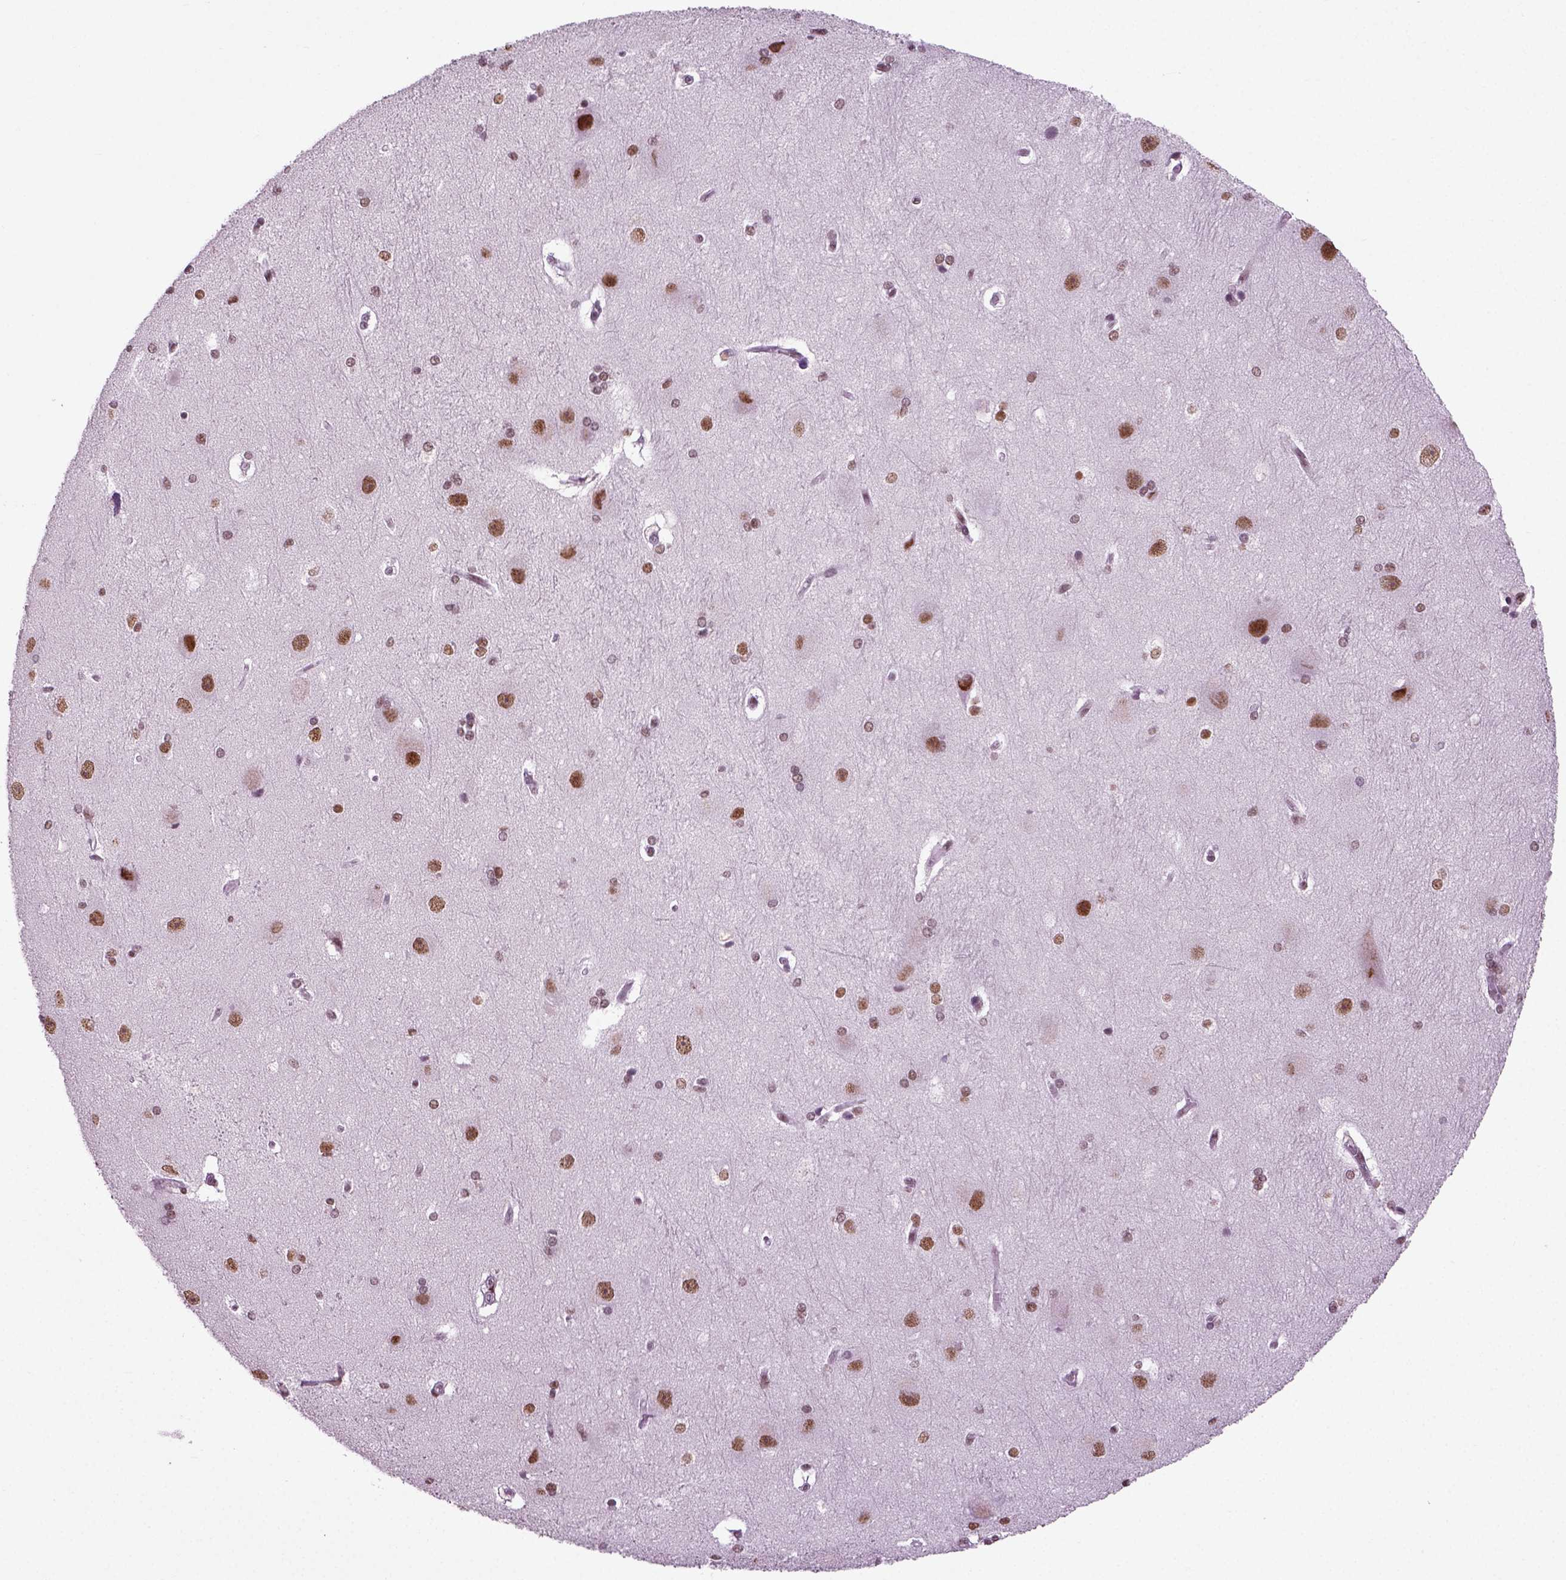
{"staining": {"intensity": "moderate", "quantity": "<25%", "location": "nuclear"}, "tissue": "hippocampus", "cell_type": "Glial cells", "image_type": "normal", "snomed": [{"axis": "morphology", "description": "Normal tissue, NOS"}, {"axis": "topography", "description": "Cerebral cortex"}, {"axis": "topography", "description": "Hippocampus"}], "caption": "Brown immunohistochemical staining in unremarkable hippocampus reveals moderate nuclear positivity in about <25% of glial cells. (DAB IHC with brightfield microscopy, high magnification).", "gene": "RCOR3", "patient": {"sex": "female", "age": 19}}